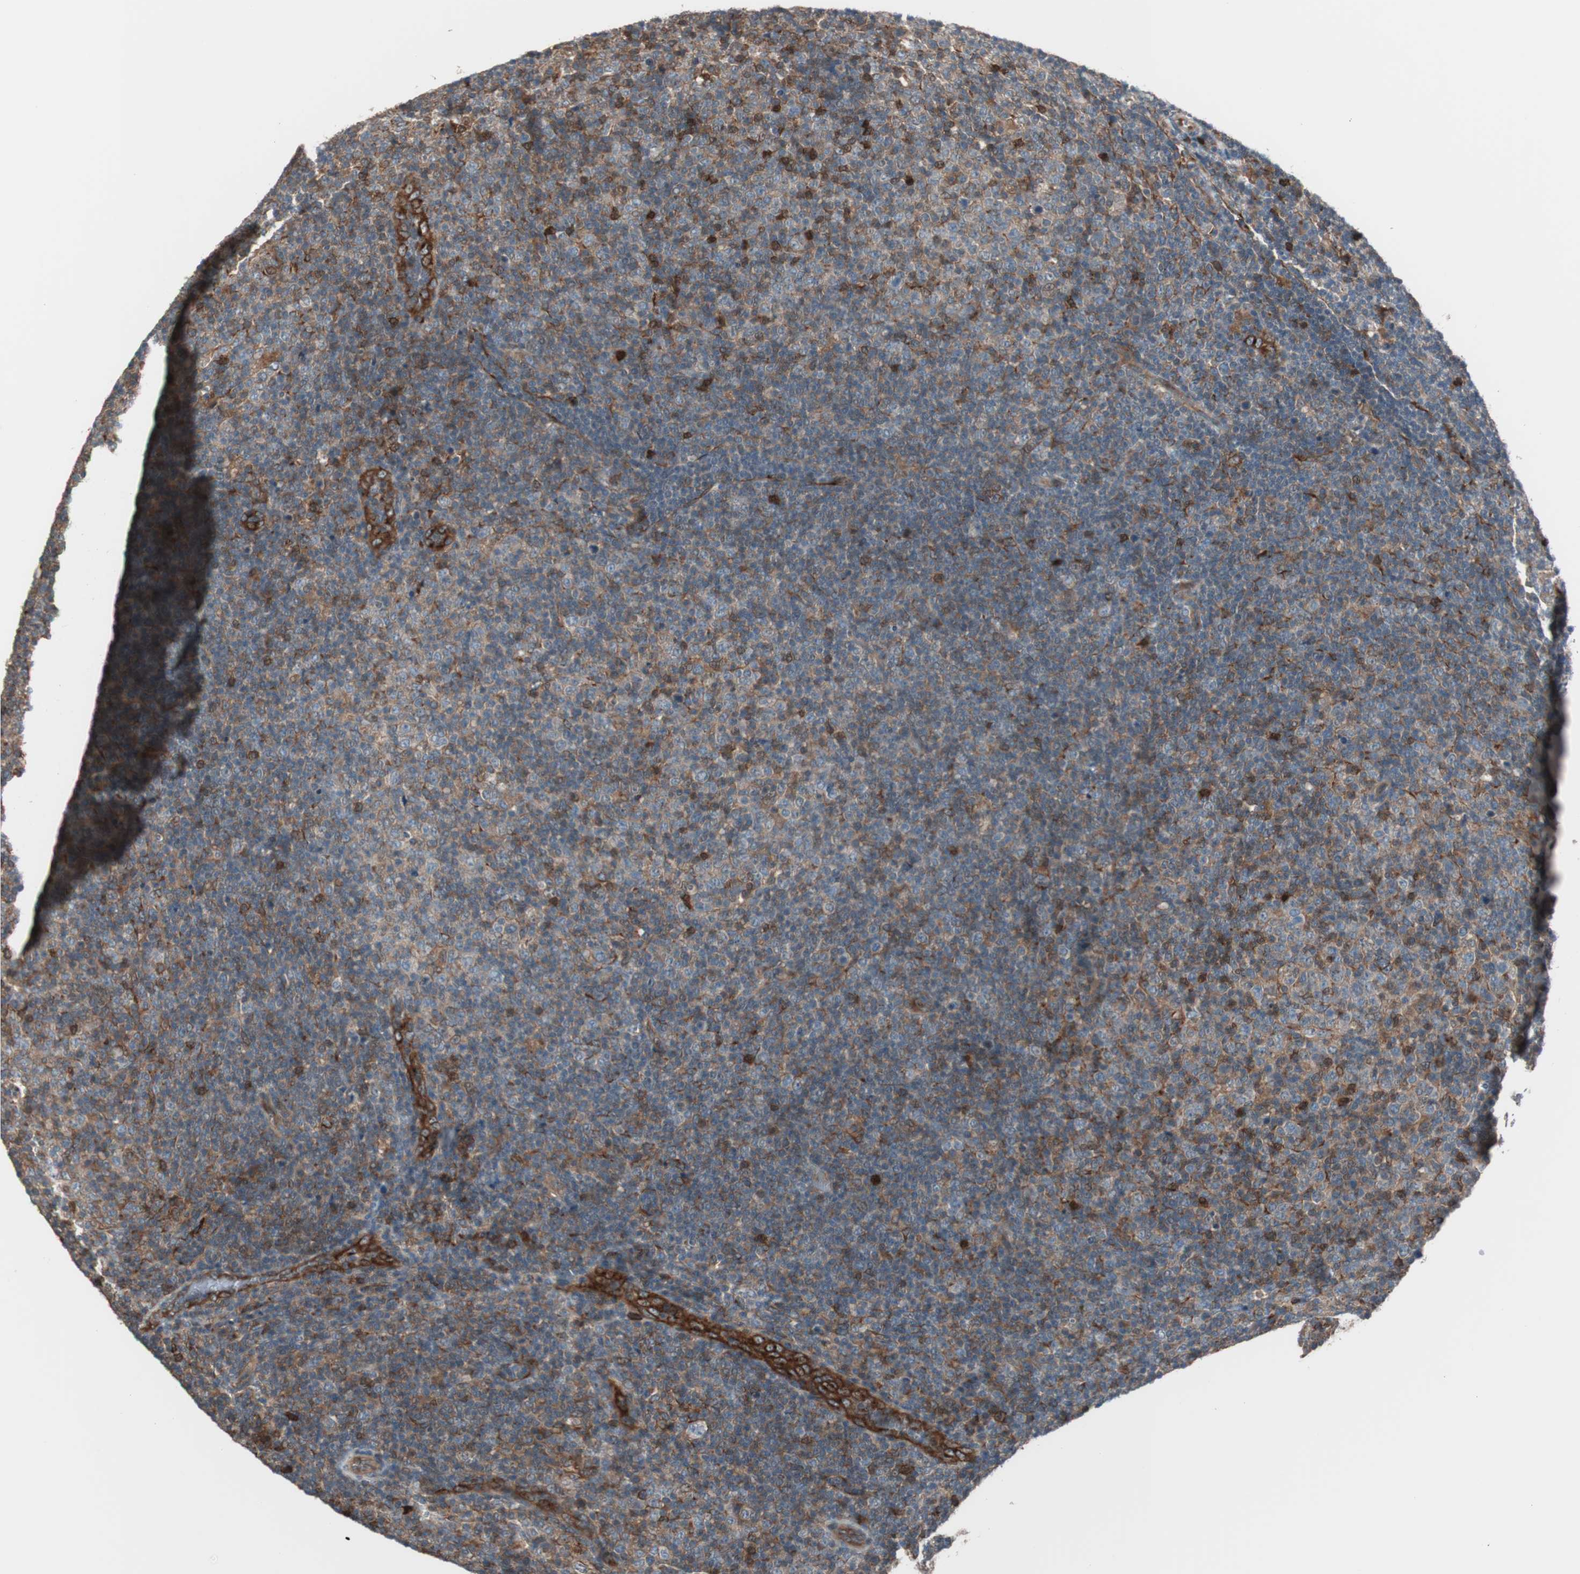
{"staining": {"intensity": "moderate", "quantity": ">75%", "location": "cytoplasmic/membranous"}, "tissue": "lymphoma", "cell_type": "Tumor cells", "image_type": "cancer", "snomed": [{"axis": "morphology", "description": "Malignant lymphoma, non-Hodgkin's type, Low grade"}, {"axis": "topography", "description": "Lymph node"}], "caption": "DAB immunohistochemical staining of lymphoma exhibits moderate cytoplasmic/membranous protein expression in about >75% of tumor cells.", "gene": "STAB1", "patient": {"sex": "male", "age": 70}}